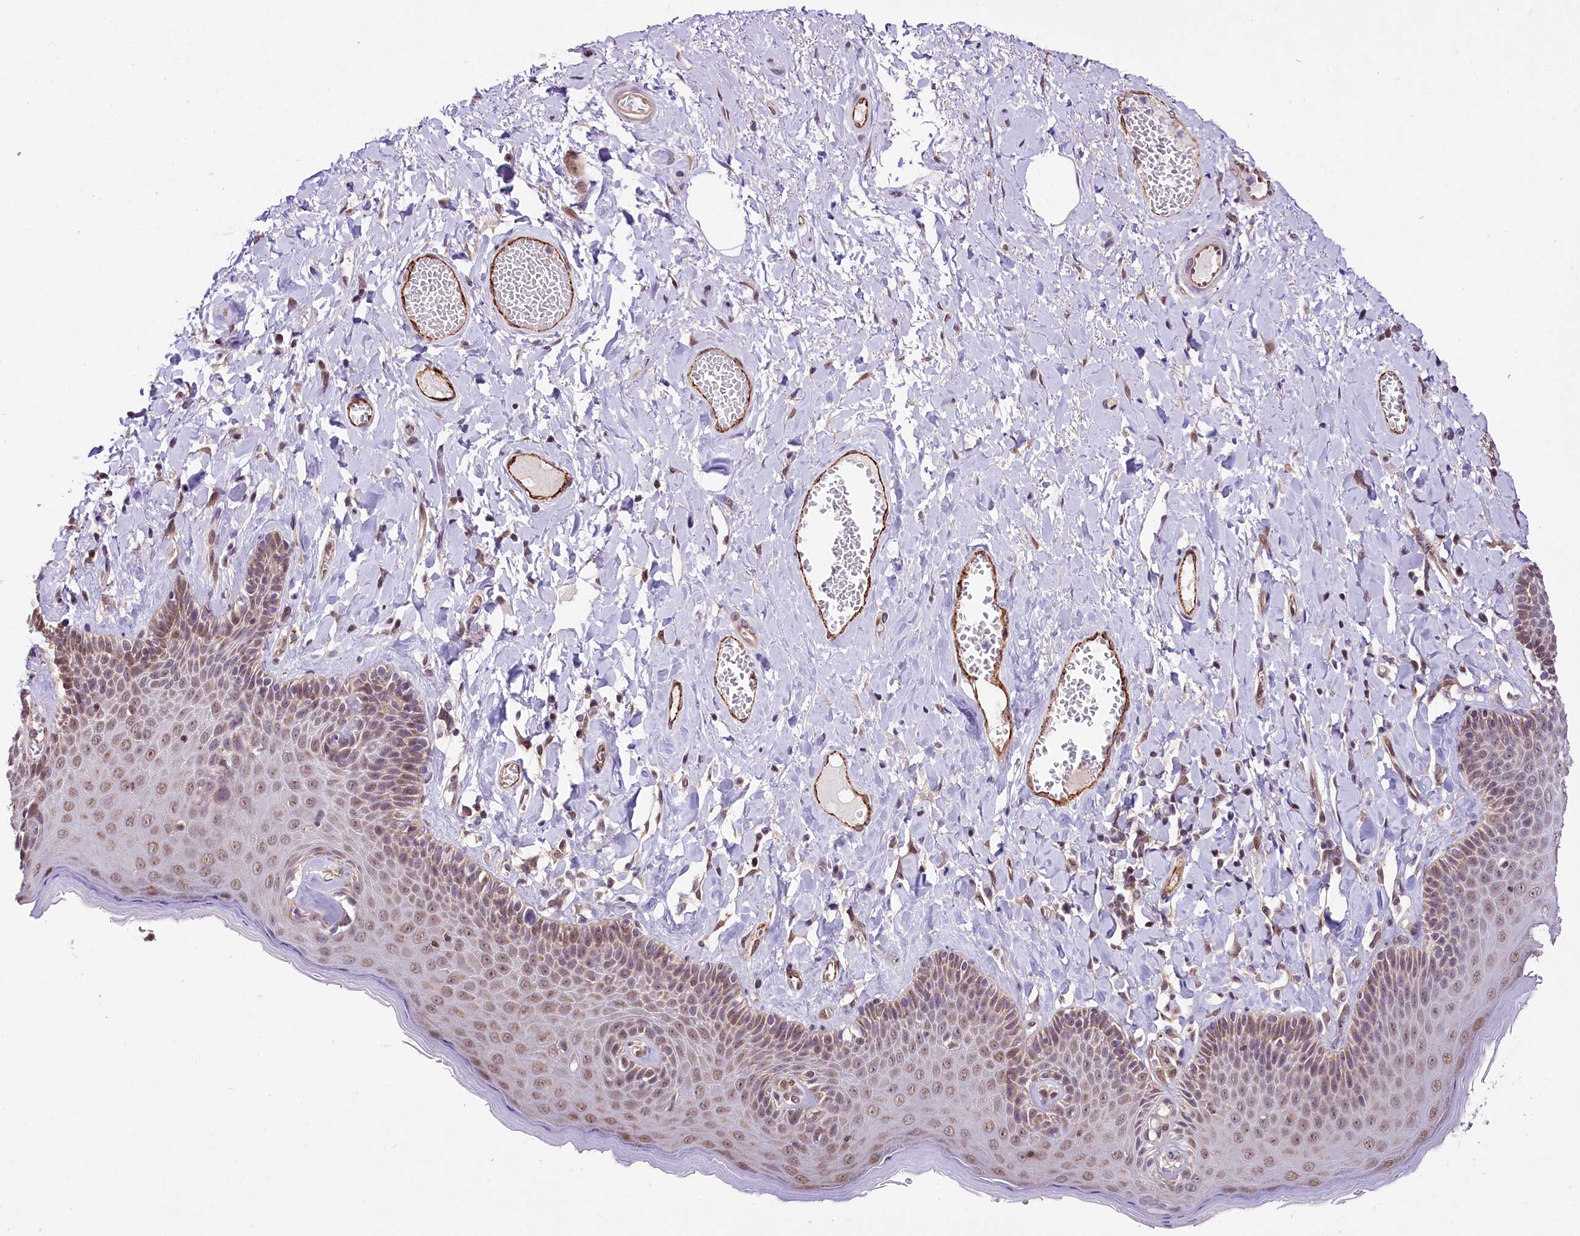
{"staining": {"intensity": "weak", "quantity": "25%-75%", "location": "cytoplasmic/membranous,nuclear"}, "tissue": "skin", "cell_type": "Epidermal cells", "image_type": "normal", "snomed": [{"axis": "morphology", "description": "Normal tissue, NOS"}, {"axis": "topography", "description": "Anal"}], "caption": "Immunohistochemical staining of normal human skin reveals weak cytoplasmic/membranous,nuclear protein positivity in about 25%-75% of epidermal cells. Nuclei are stained in blue.", "gene": "MRPL54", "patient": {"sex": "male", "age": 69}}